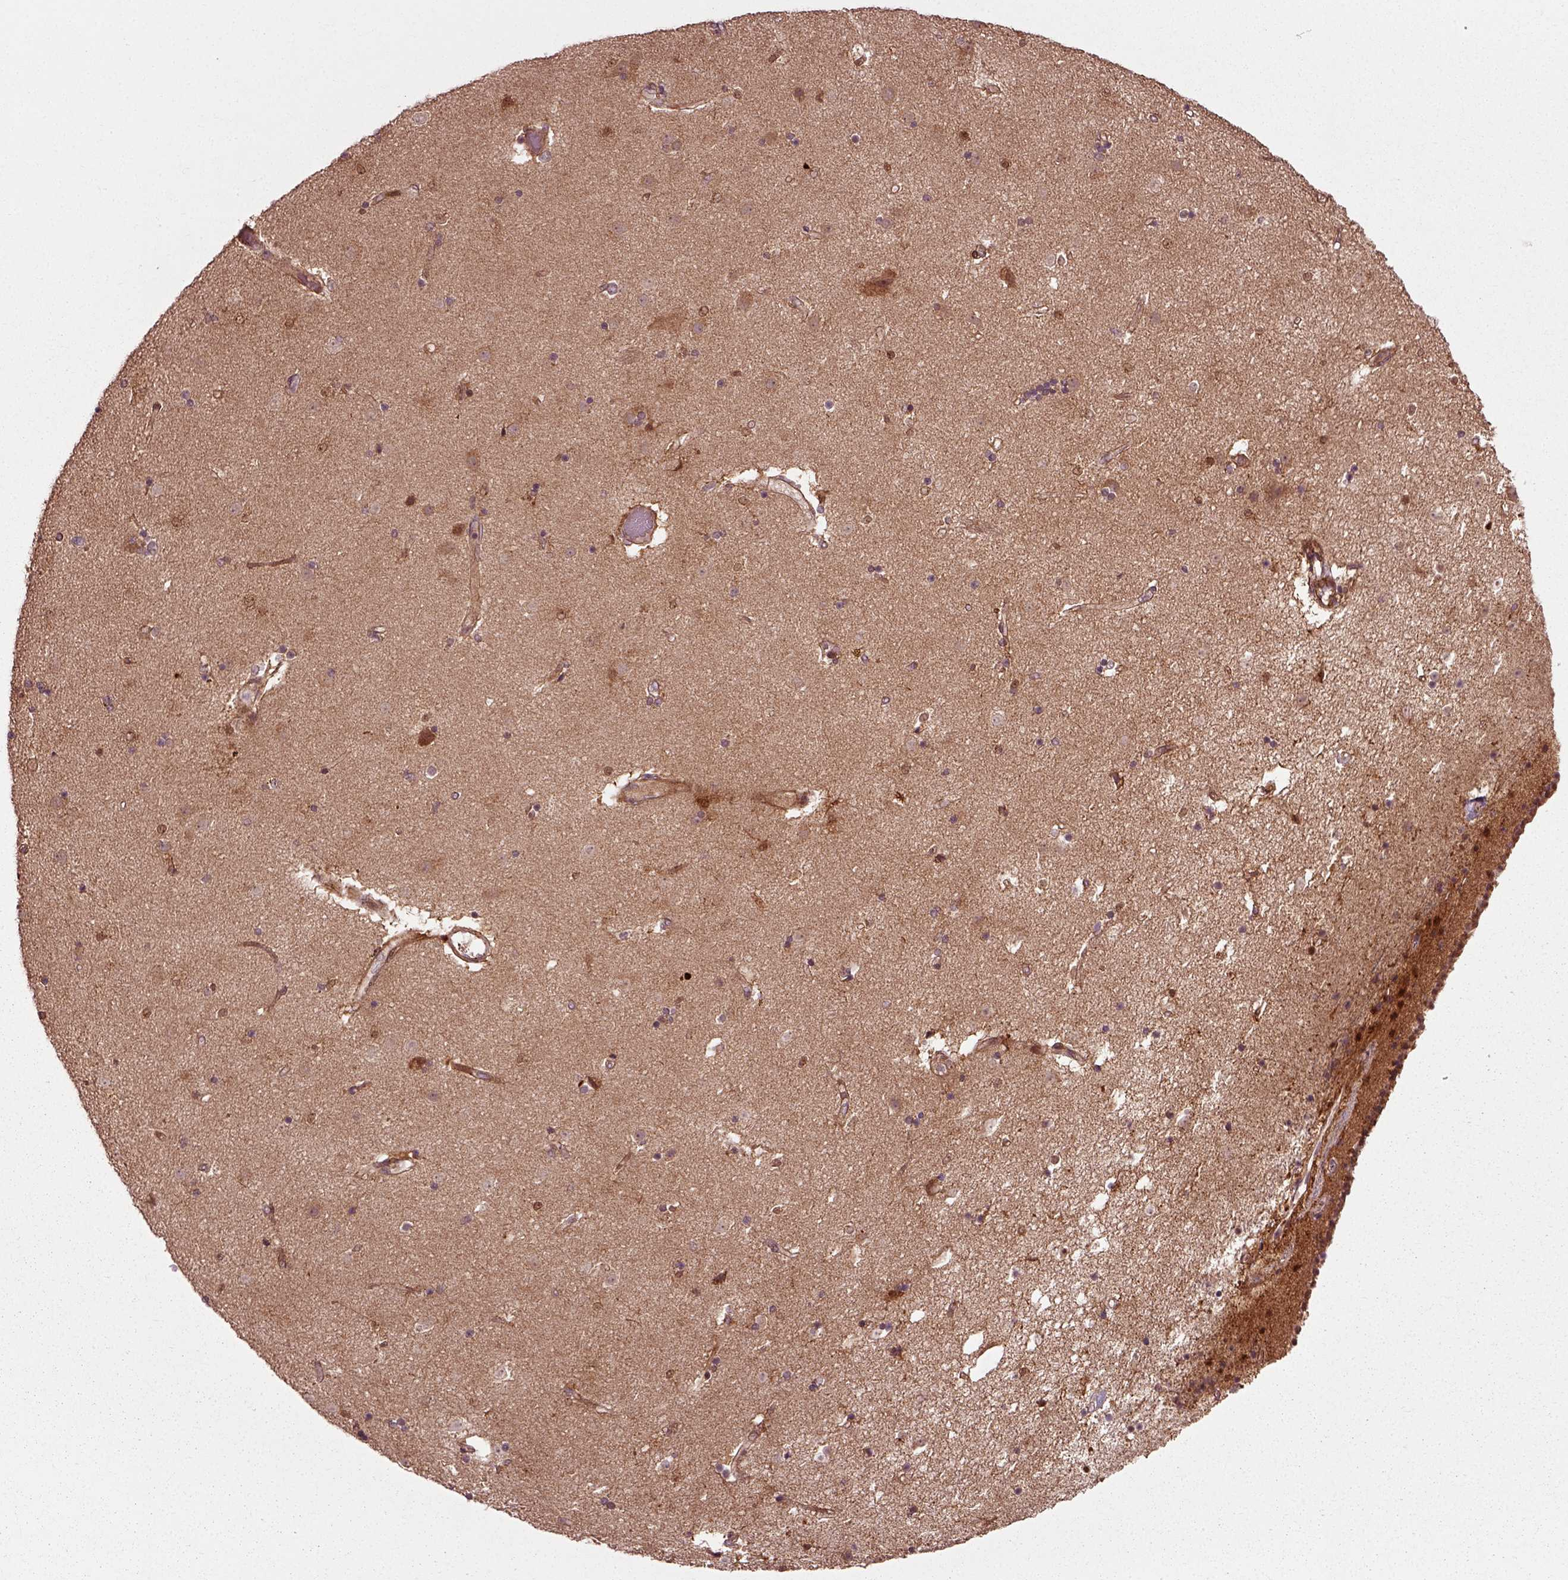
{"staining": {"intensity": "moderate", "quantity": "<25%", "location": "cytoplasmic/membranous"}, "tissue": "caudate", "cell_type": "Glial cells", "image_type": "normal", "snomed": [{"axis": "morphology", "description": "Normal tissue, NOS"}, {"axis": "topography", "description": "Lateral ventricle wall"}], "caption": "A brown stain shows moderate cytoplasmic/membranous staining of a protein in glial cells of benign caudate. The staining is performed using DAB (3,3'-diaminobenzidine) brown chromogen to label protein expression. The nuclei are counter-stained blue using hematoxylin.", "gene": "PLCD3", "patient": {"sex": "female", "age": 71}}